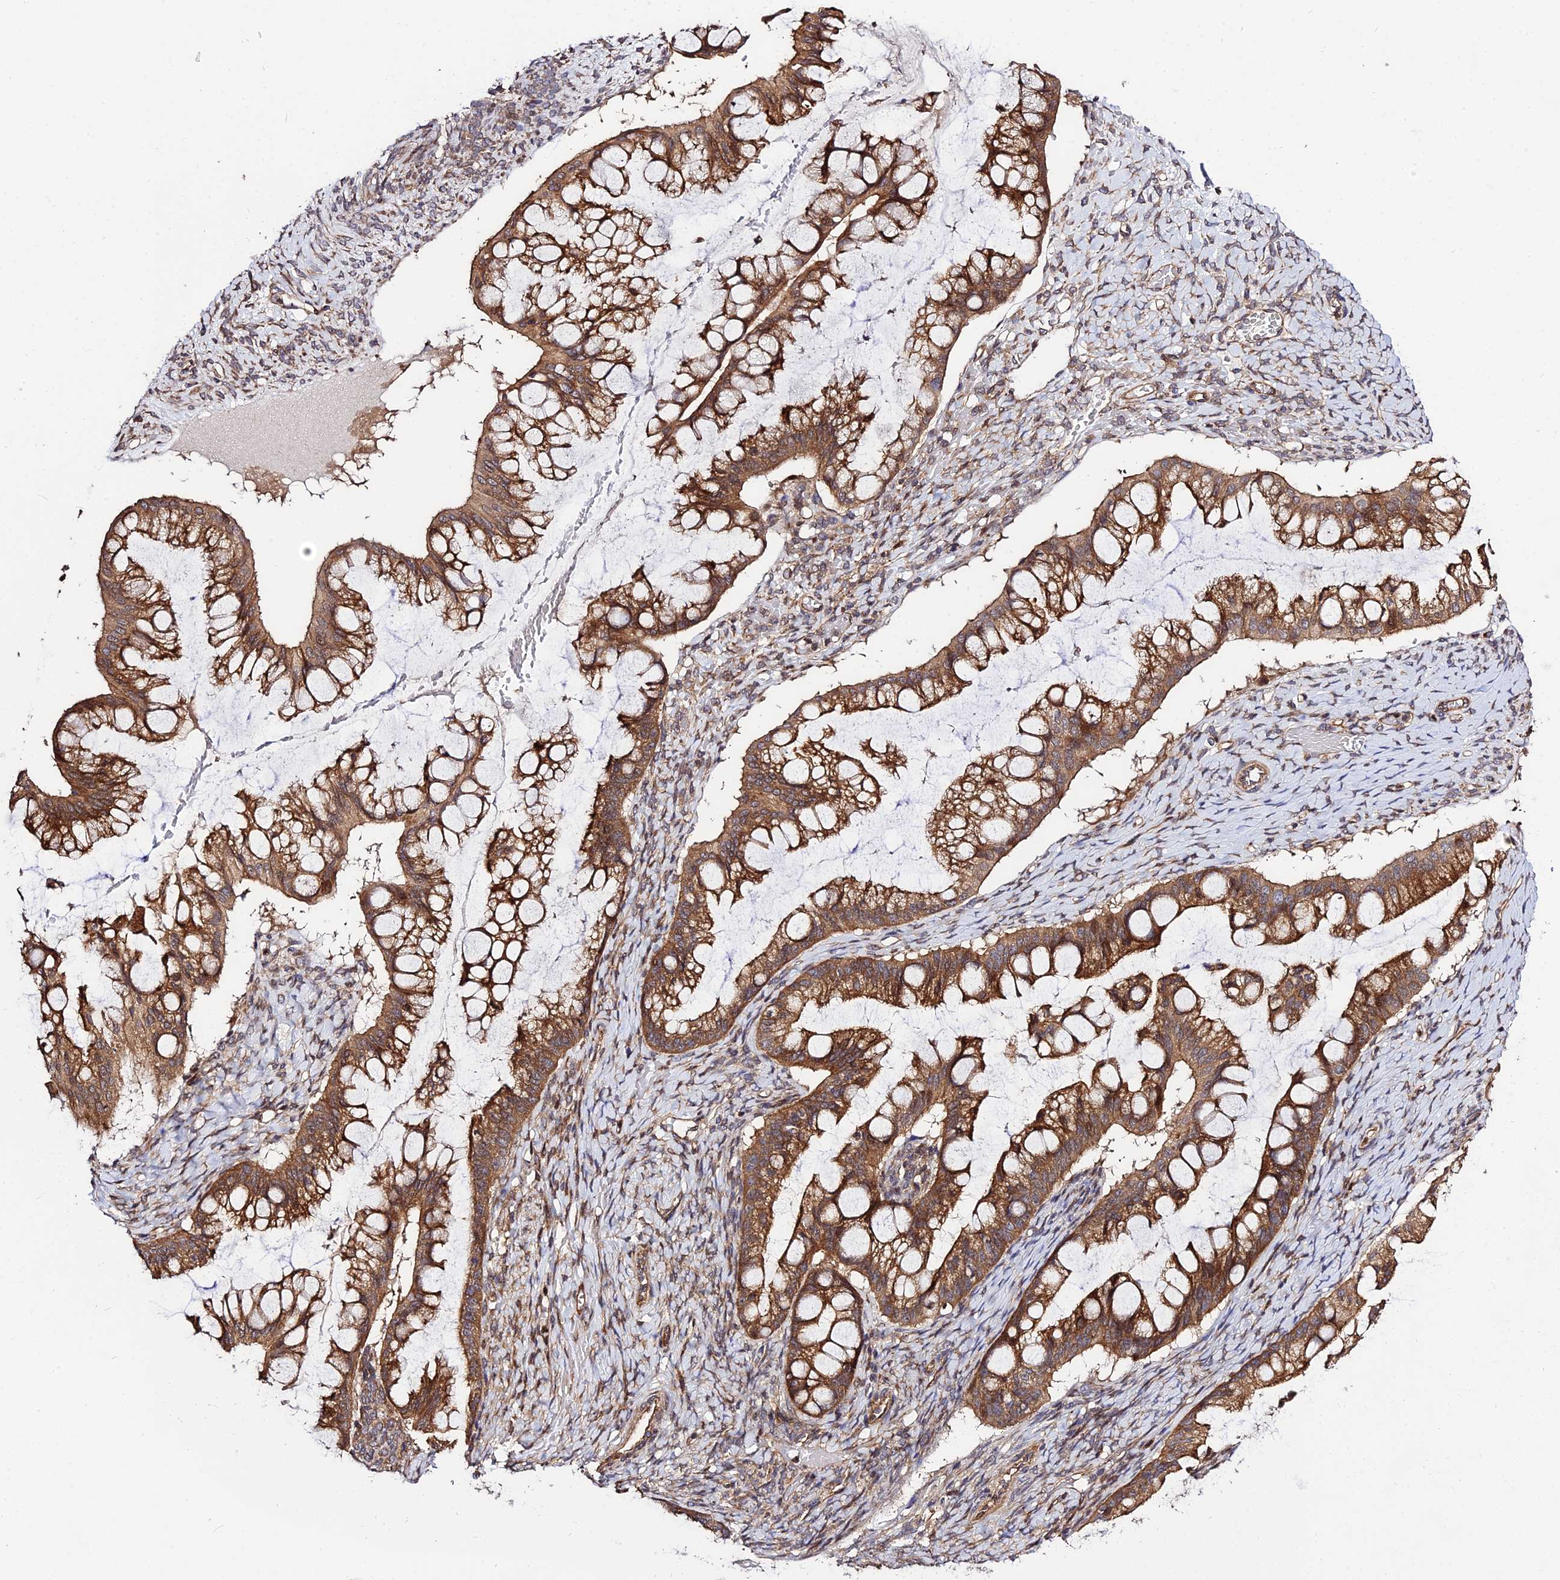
{"staining": {"intensity": "strong", "quantity": ">75%", "location": "cytoplasmic/membranous"}, "tissue": "ovarian cancer", "cell_type": "Tumor cells", "image_type": "cancer", "snomed": [{"axis": "morphology", "description": "Cystadenocarcinoma, mucinous, NOS"}, {"axis": "topography", "description": "Ovary"}], "caption": "Immunohistochemical staining of human ovarian cancer (mucinous cystadenocarcinoma) reveals high levels of strong cytoplasmic/membranous staining in about >75% of tumor cells.", "gene": "SMG6", "patient": {"sex": "female", "age": 73}}